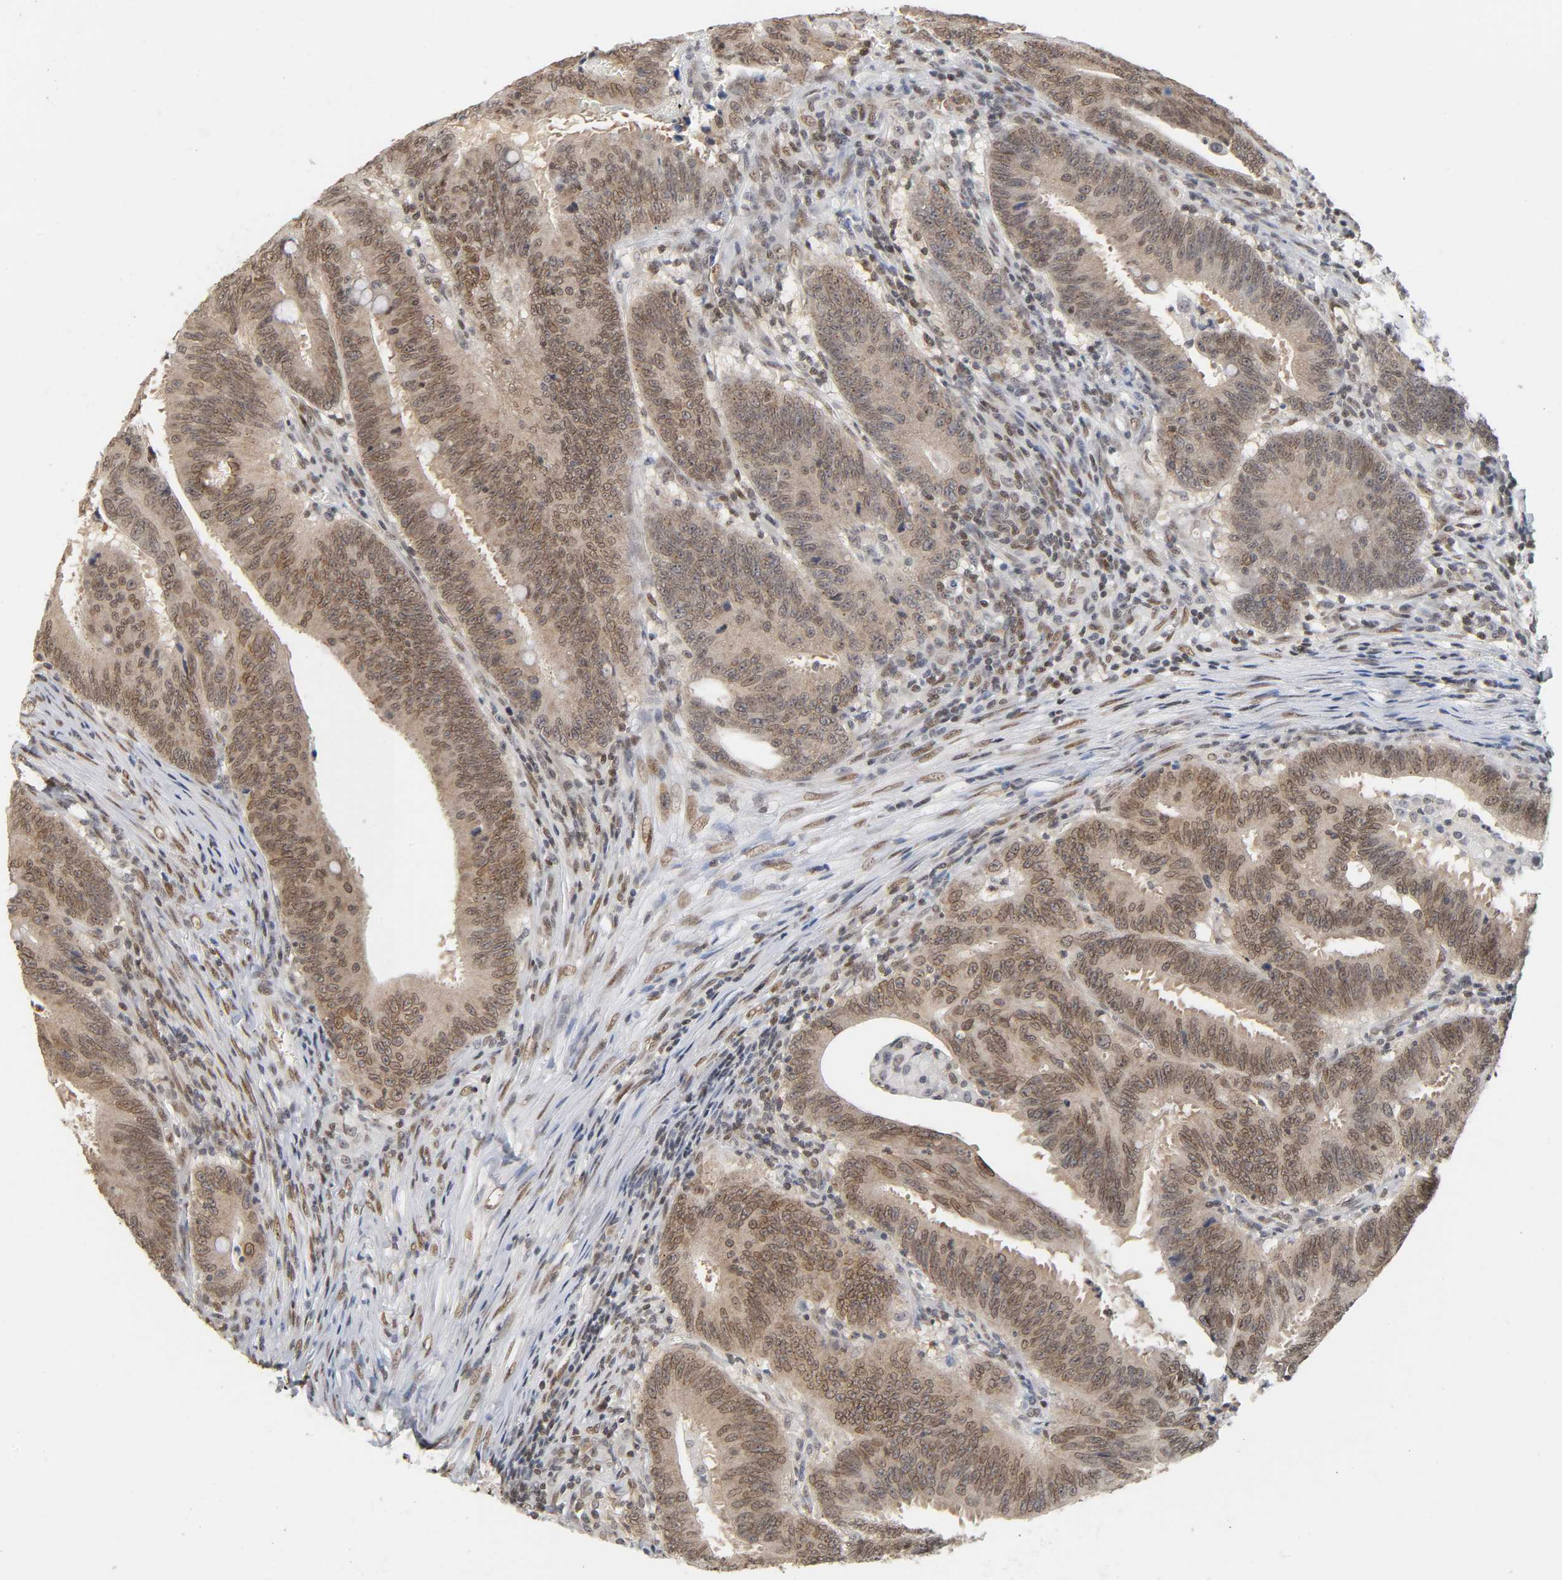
{"staining": {"intensity": "moderate", "quantity": ">75%", "location": "nuclear"}, "tissue": "colorectal cancer", "cell_type": "Tumor cells", "image_type": "cancer", "snomed": [{"axis": "morphology", "description": "Adenocarcinoma, NOS"}, {"axis": "topography", "description": "Colon"}], "caption": "This photomicrograph displays immunohistochemistry staining of human adenocarcinoma (colorectal), with medium moderate nuclear expression in approximately >75% of tumor cells.", "gene": "SUMO1", "patient": {"sex": "male", "age": 45}}